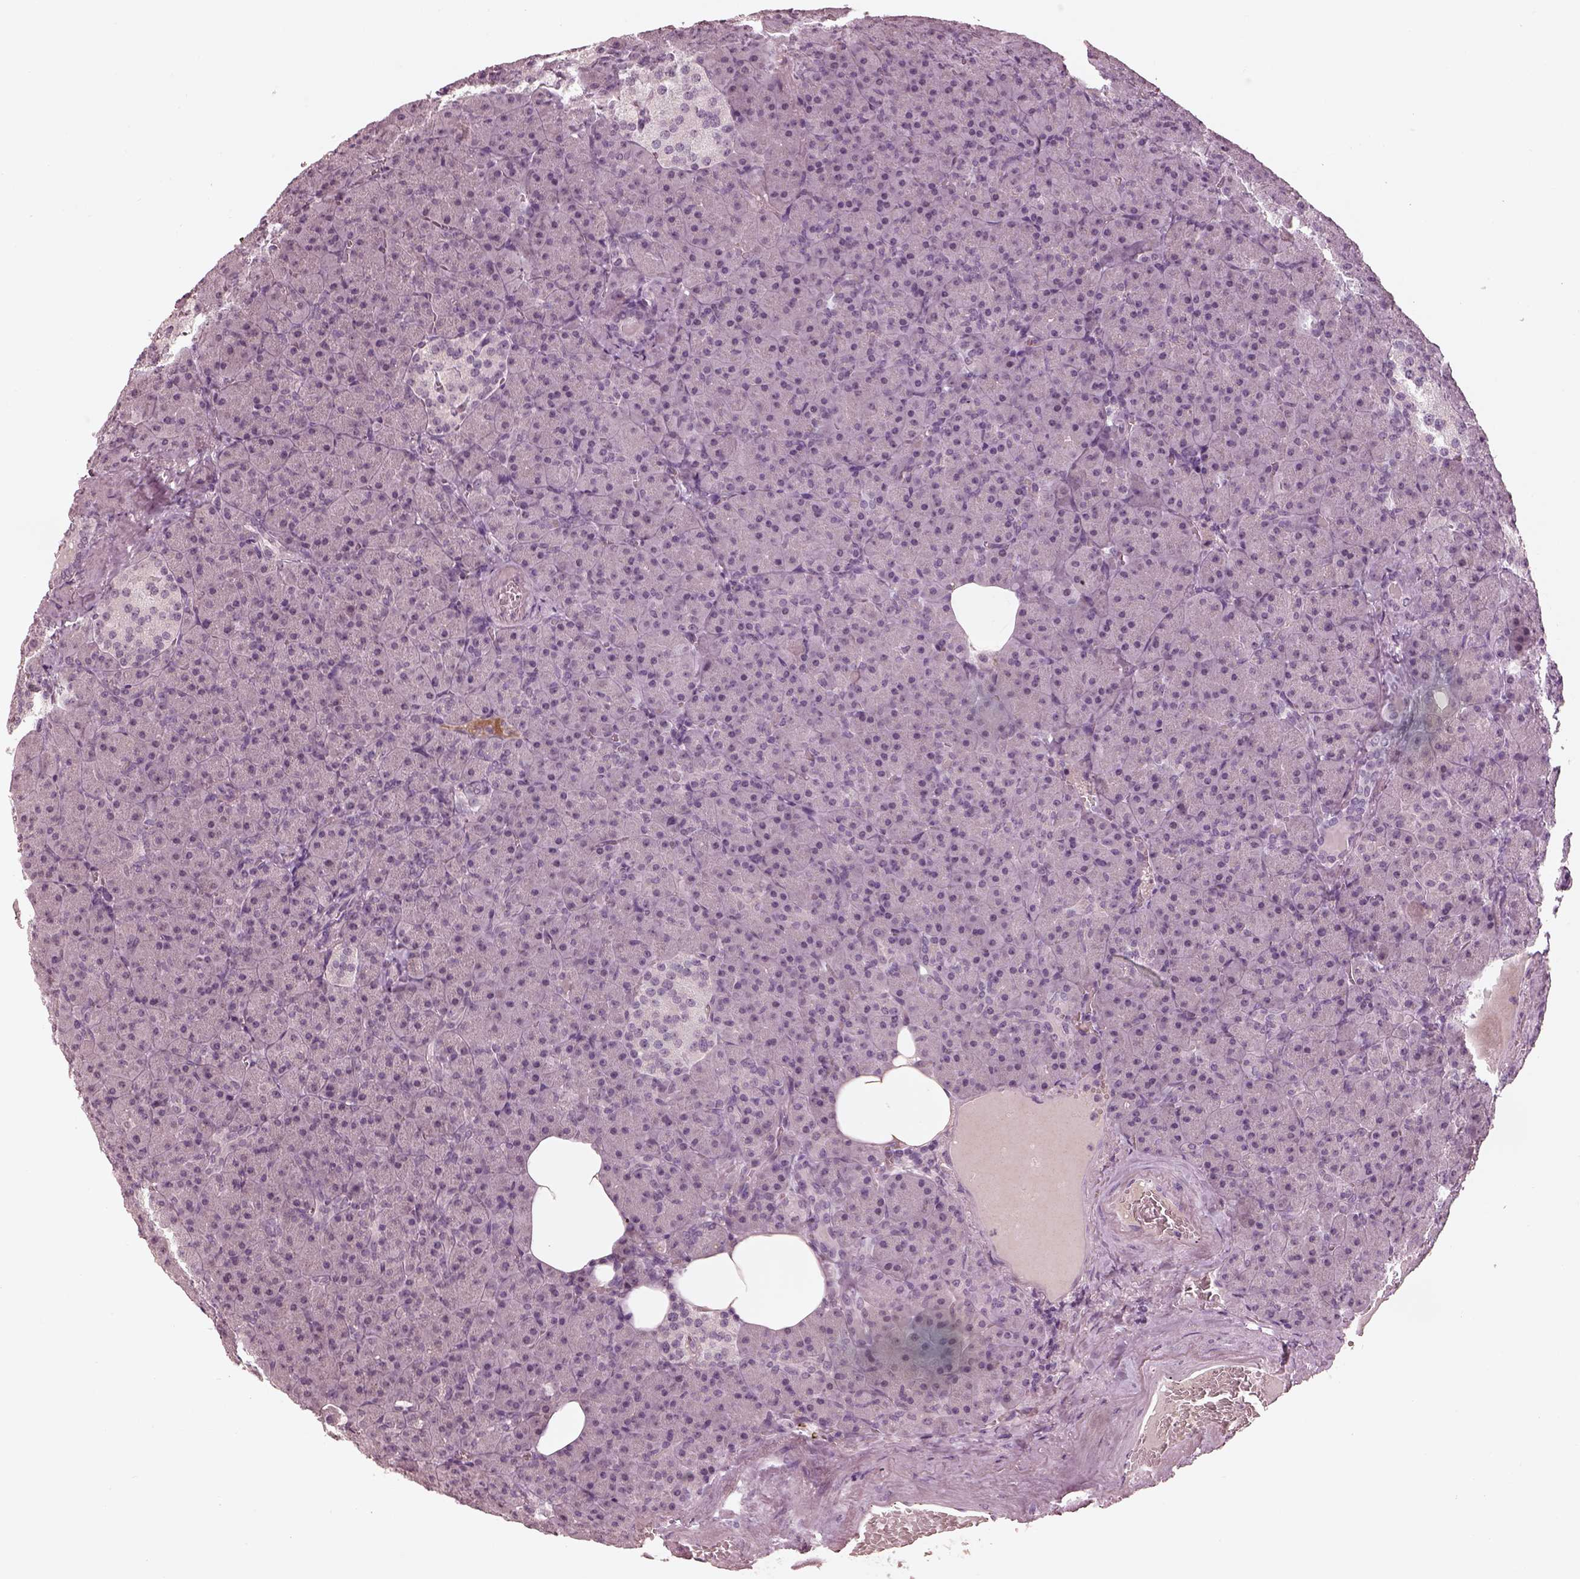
{"staining": {"intensity": "negative", "quantity": "none", "location": "none"}, "tissue": "pancreas", "cell_type": "Exocrine glandular cells", "image_type": "normal", "snomed": [{"axis": "morphology", "description": "Normal tissue, NOS"}, {"axis": "topography", "description": "Pancreas"}], "caption": "Immunohistochemistry histopathology image of normal pancreas stained for a protein (brown), which demonstrates no positivity in exocrine glandular cells. The staining is performed using DAB brown chromogen with nuclei counter-stained in using hematoxylin.", "gene": "KCNA2", "patient": {"sex": "female", "age": 74}}